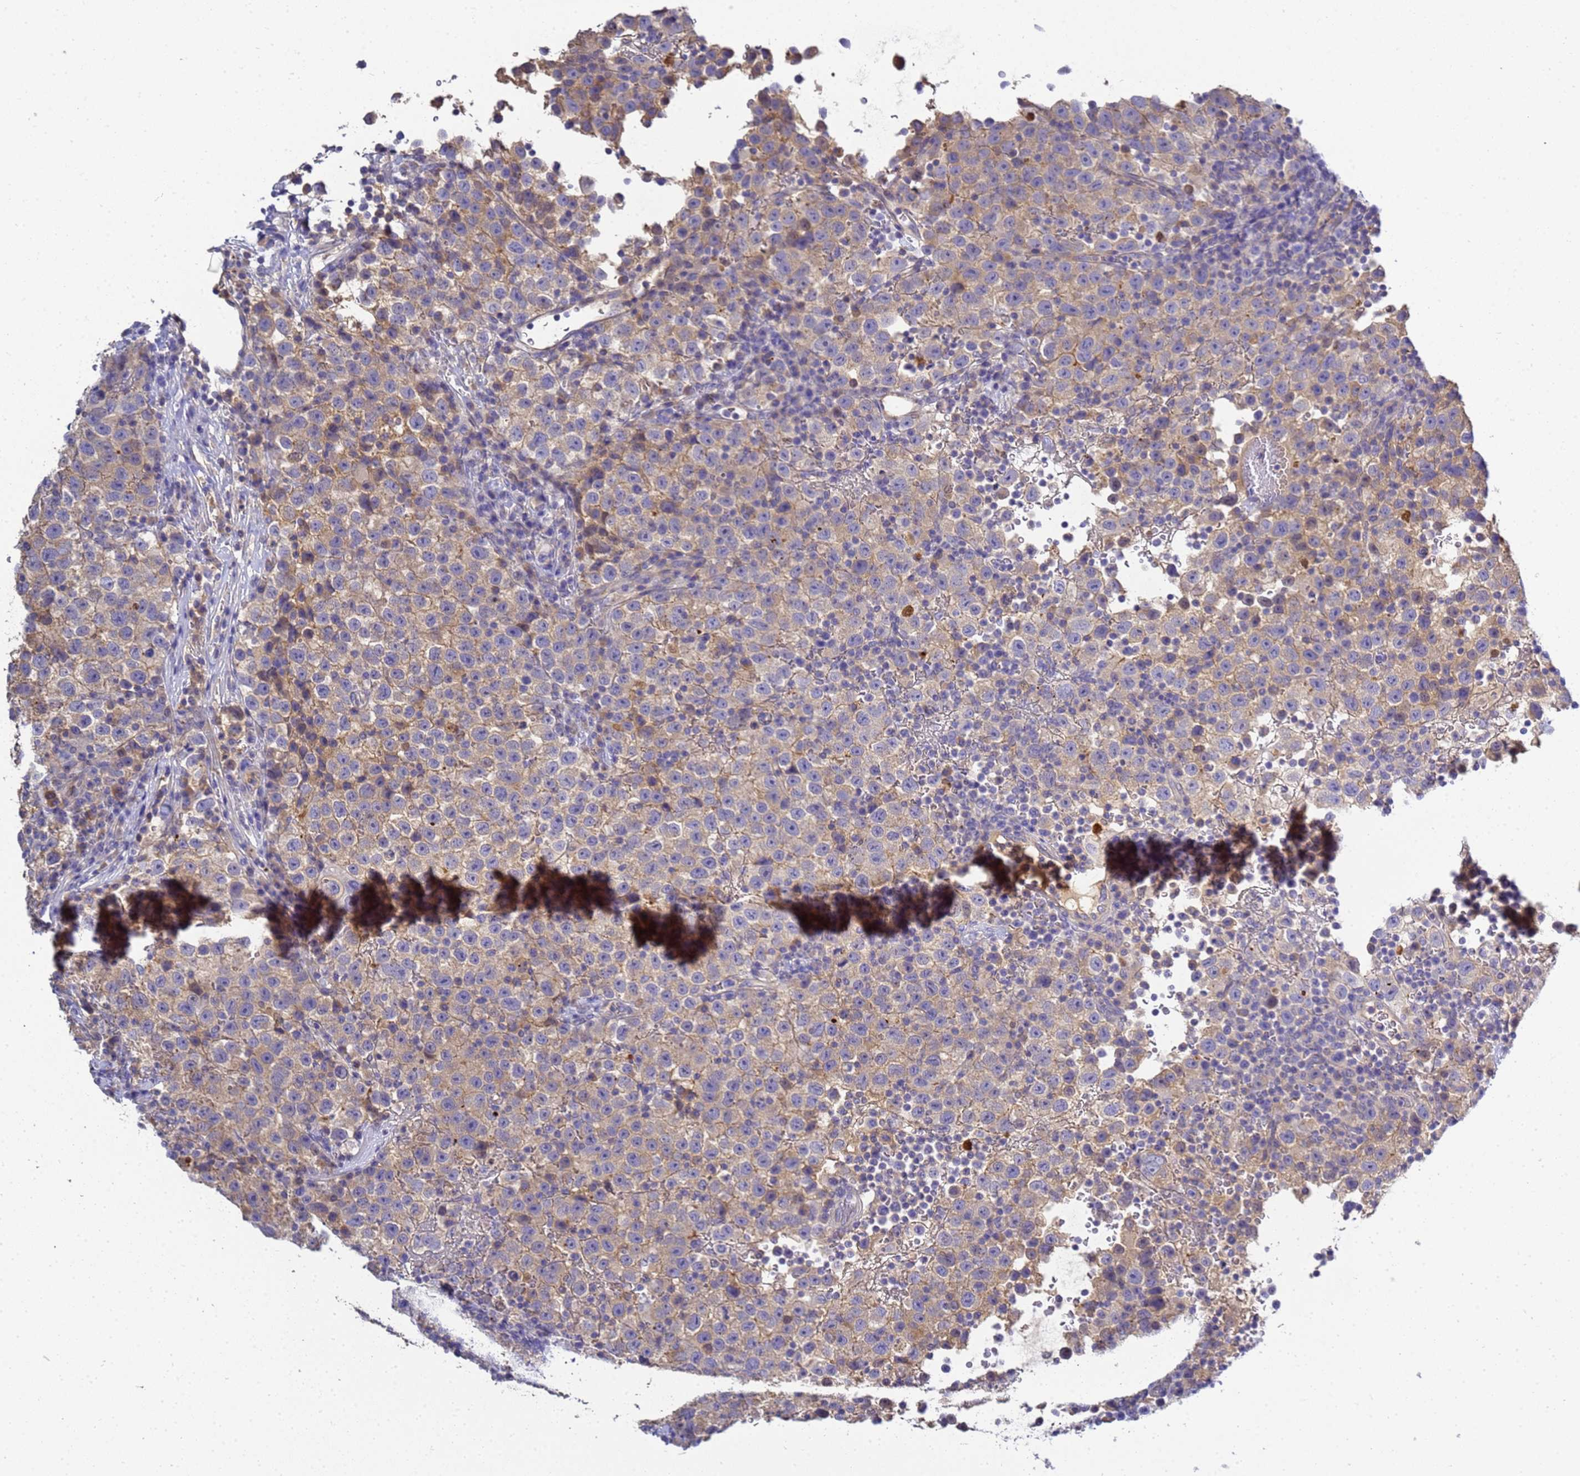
{"staining": {"intensity": "weak", "quantity": "25%-75%", "location": "cytoplasmic/membranous"}, "tissue": "testis cancer", "cell_type": "Tumor cells", "image_type": "cancer", "snomed": [{"axis": "morphology", "description": "Seminoma, NOS"}, {"axis": "topography", "description": "Testis"}], "caption": "A histopathology image of human seminoma (testis) stained for a protein reveals weak cytoplasmic/membranous brown staining in tumor cells.", "gene": "TBCD", "patient": {"sex": "male", "age": 22}}